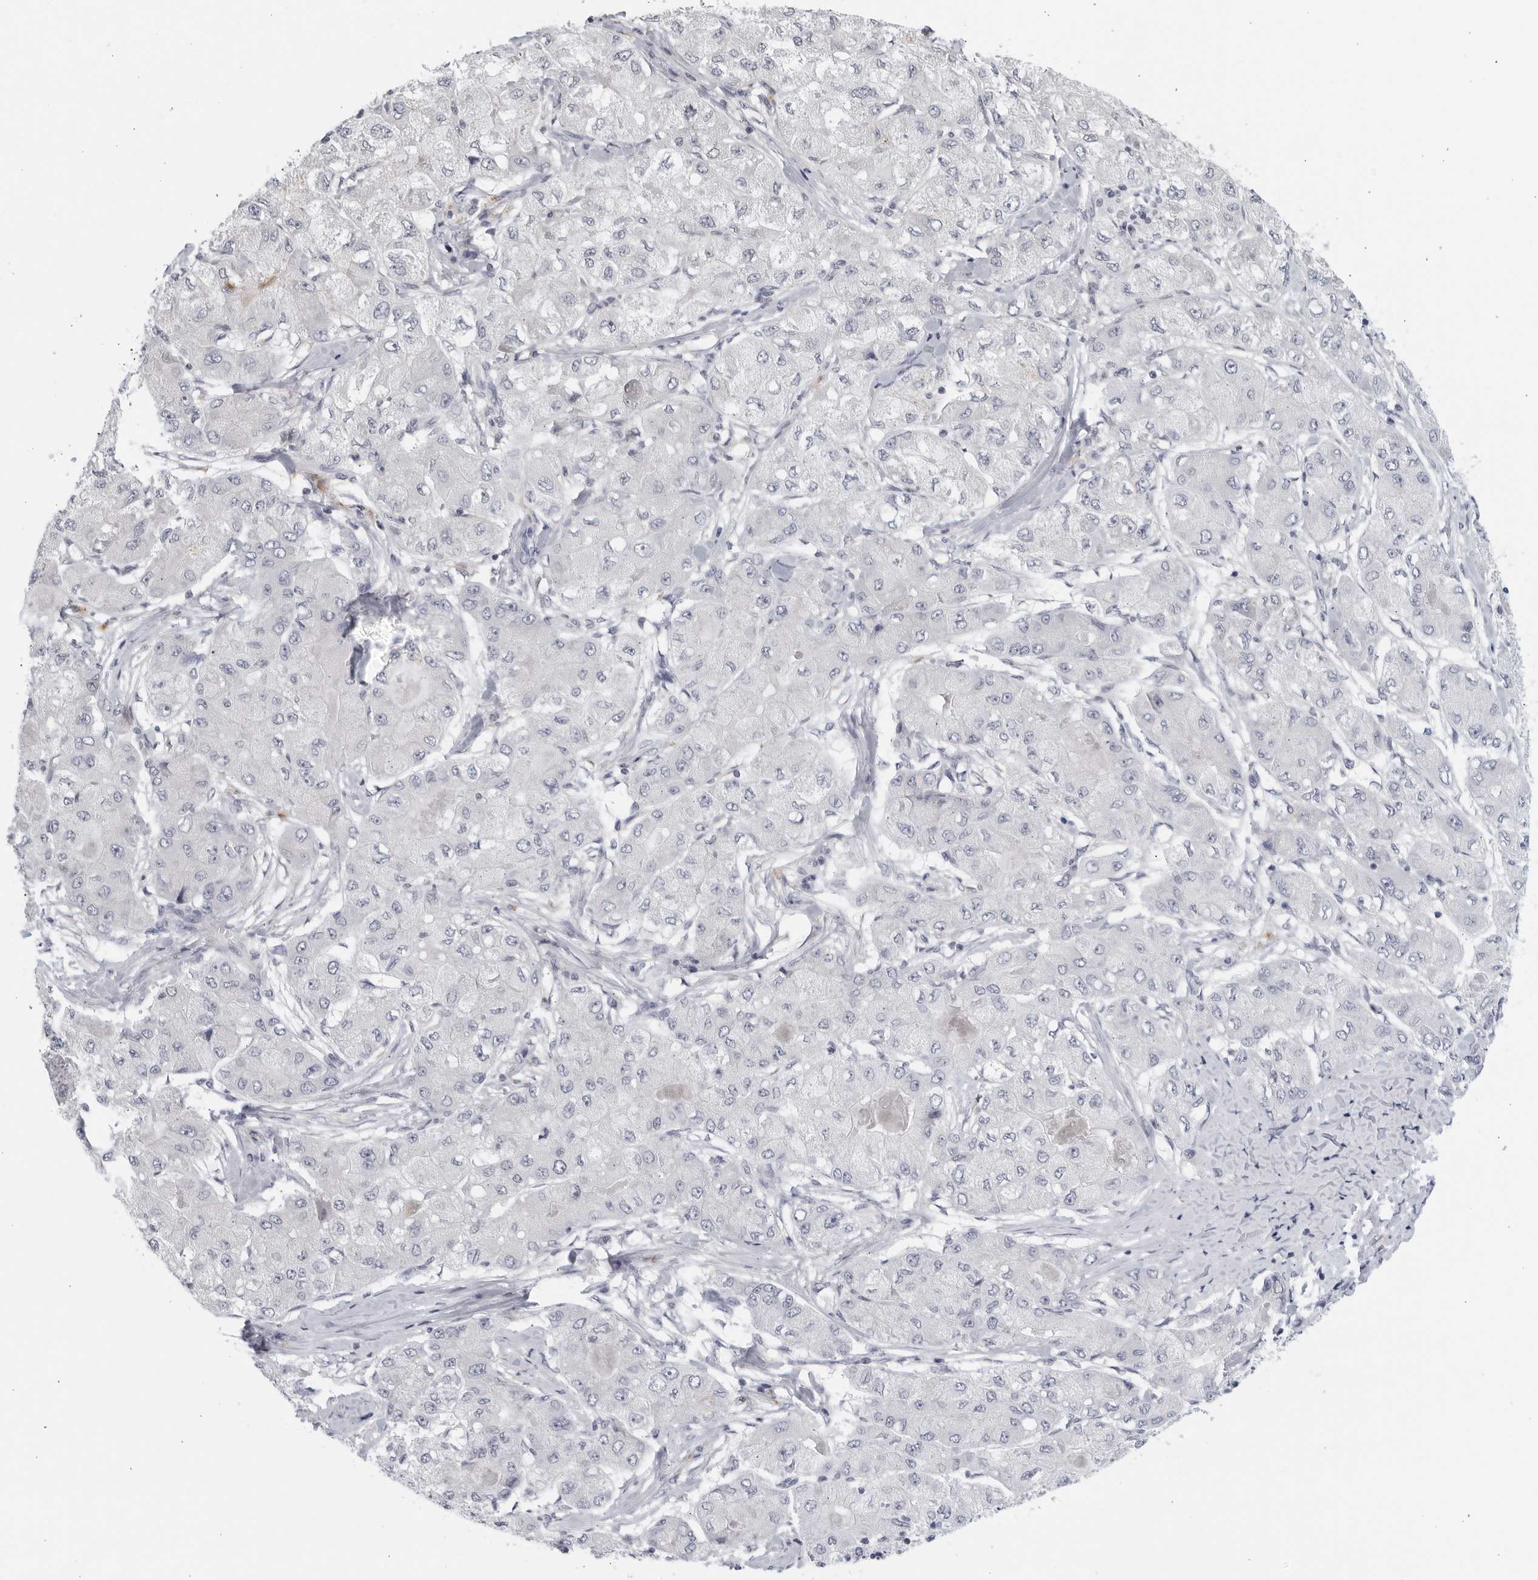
{"staining": {"intensity": "negative", "quantity": "none", "location": "none"}, "tissue": "liver cancer", "cell_type": "Tumor cells", "image_type": "cancer", "snomed": [{"axis": "morphology", "description": "Carcinoma, Hepatocellular, NOS"}, {"axis": "topography", "description": "Liver"}], "caption": "Micrograph shows no significant protein expression in tumor cells of liver cancer (hepatocellular carcinoma).", "gene": "MATN1", "patient": {"sex": "male", "age": 80}}